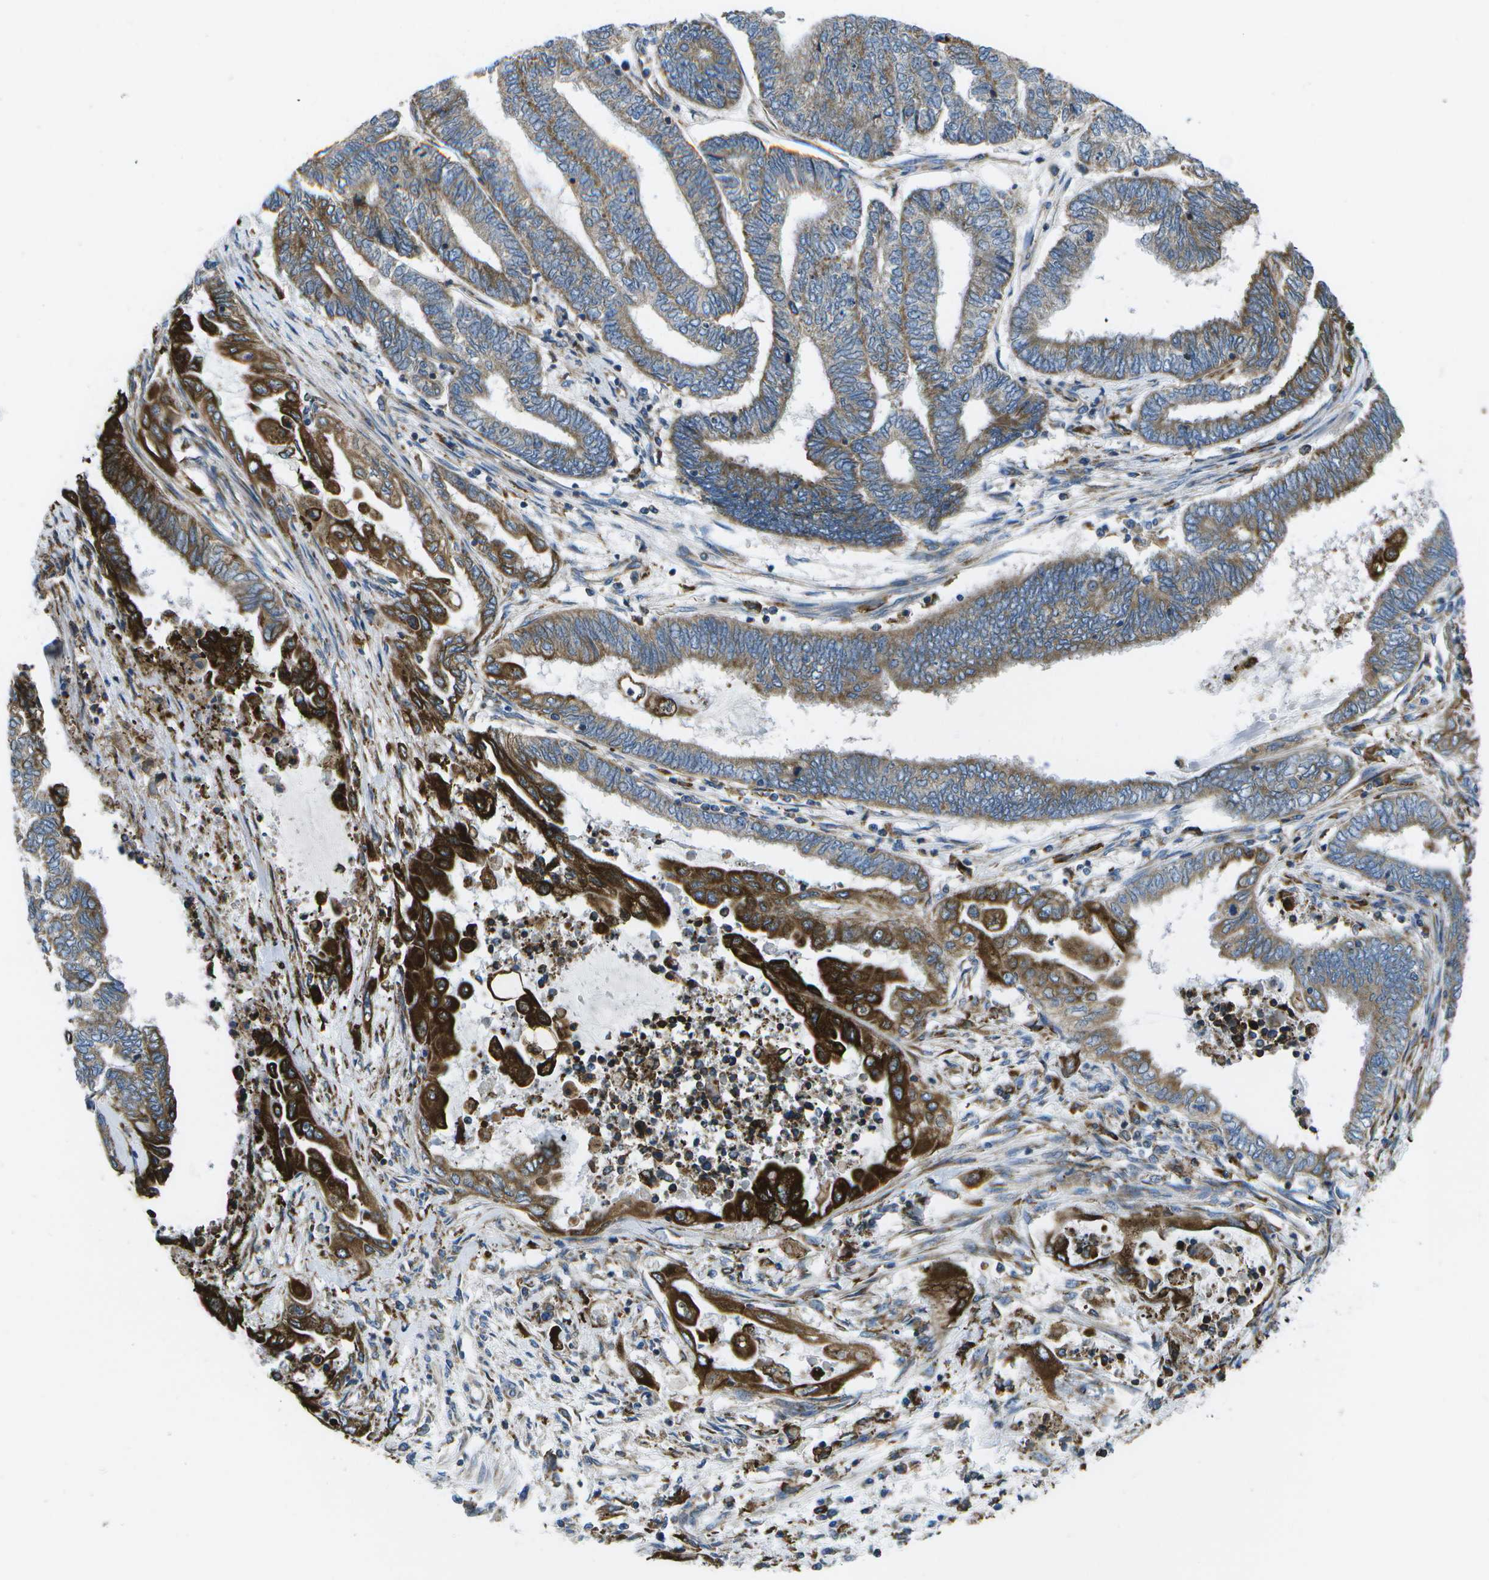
{"staining": {"intensity": "strong", "quantity": "25%-75%", "location": "cytoplasmic/membranous"}, "tissue": "endometrial cancer", "cell_type": "Tumor cells", "image_type": "cancer", "snomed": [{"axis": "morphology", "description": "Adenocarcinoma, NOS"}, {"axis": "topography", "description": "Uterus"}, {"axis": "topography", "description": "Endometrium"}], "caption": "An immunohistochemistry (IHC) histopathology image of neoplastic tissue is shown. Protein staining in brown highlights strong cytoplasmic/membranous positivity in endometrial adenocarcinoma within tumor cells.", "gene": "GDF5", "patient": {"sex": "female", "age": 70}}